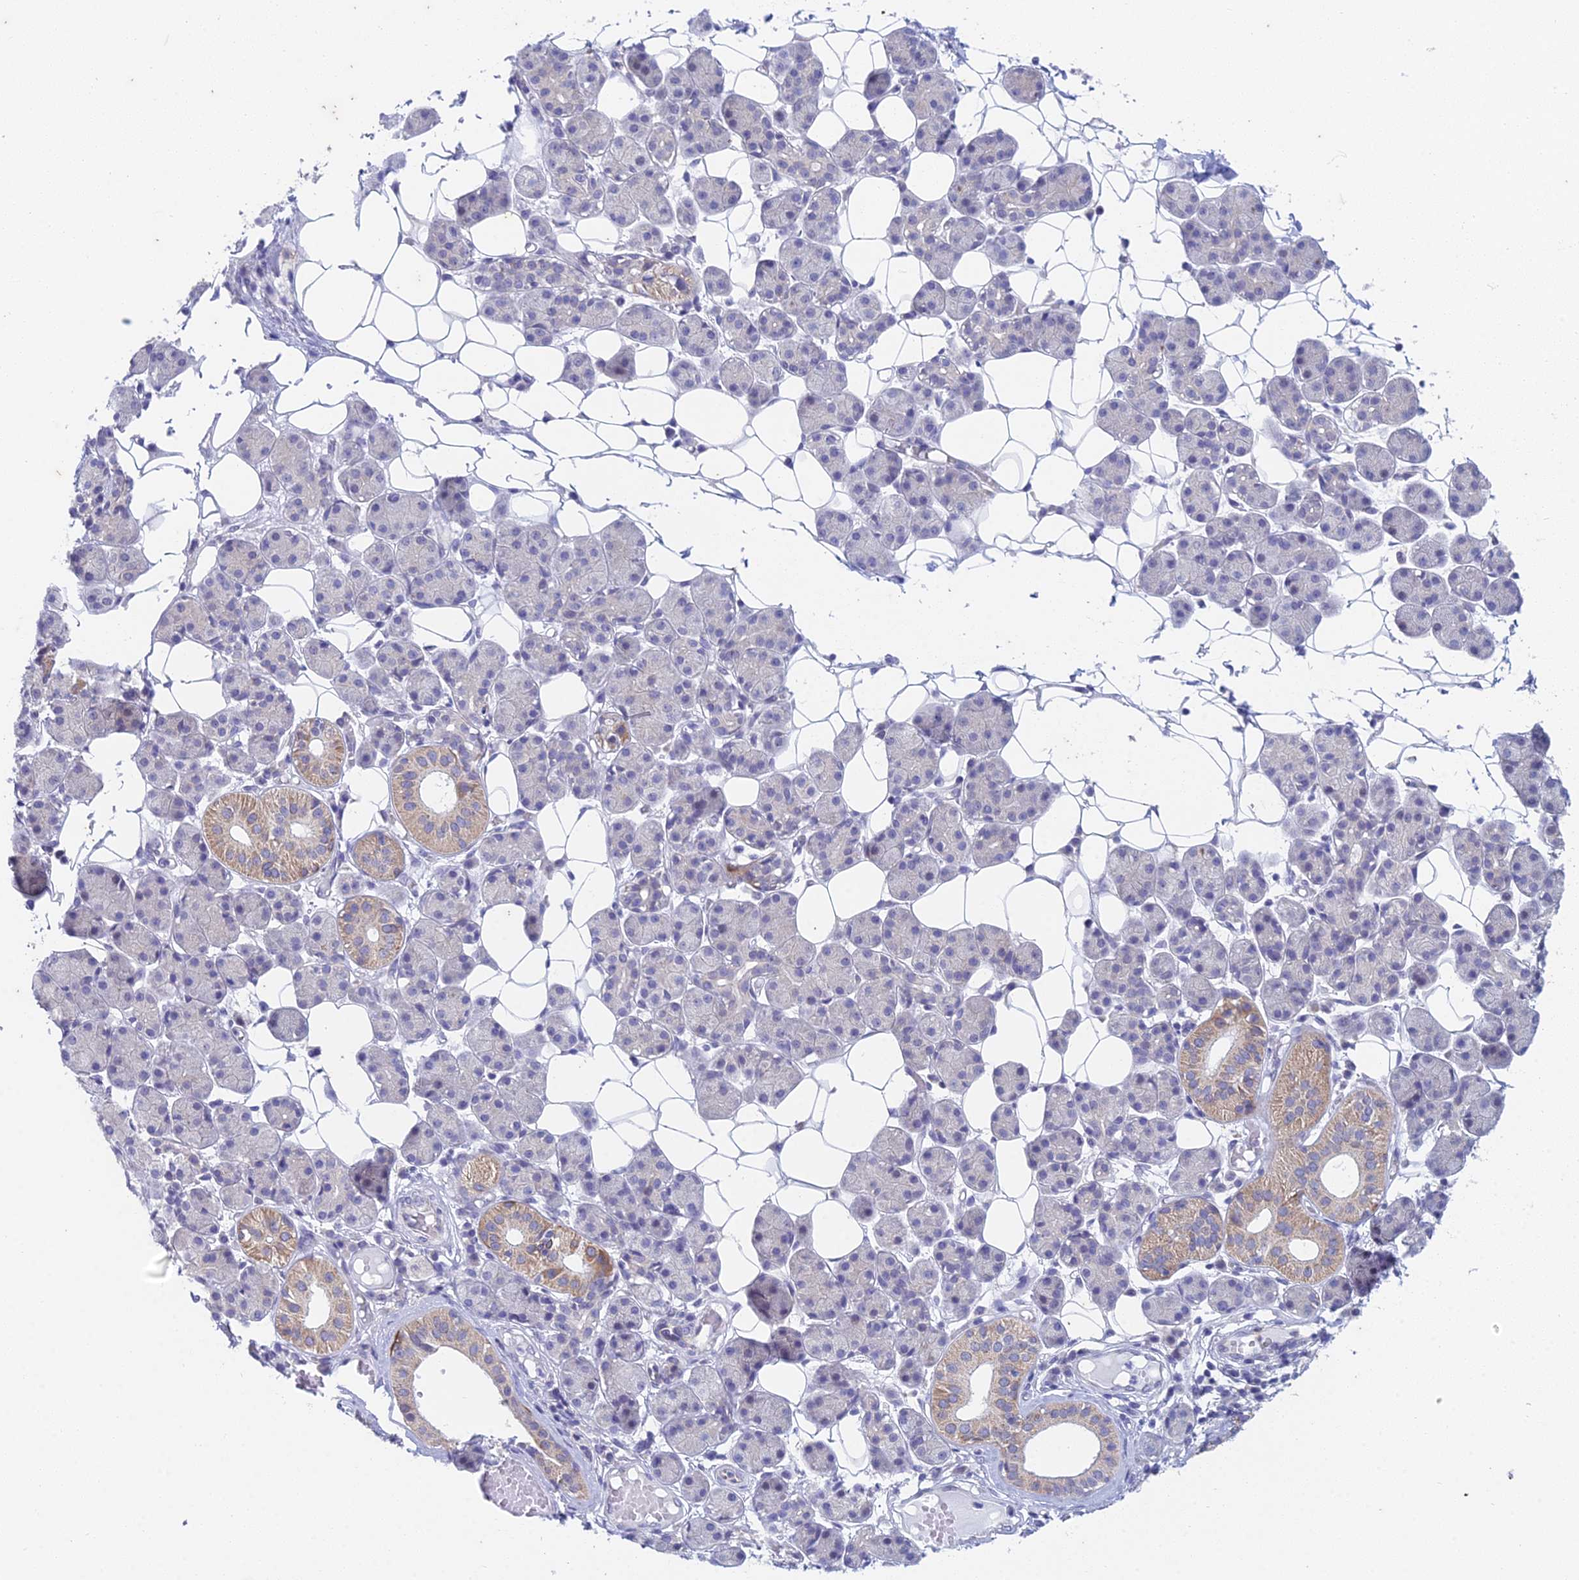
{"staining": {"intensity": "moderate", "quantity": "<25%", "location": "cytoplasmic/membranous"}, "tissue": "salivary gland", "cell_type": "Glandular cells", "image_type": "normal", "snomed": [{"axis": "morphology", "description": "Normal tissue, NOS"}, {"axis": "topography", "description": "Salivary gland"}], "caption": "Protein expression by IHC exhibits moderate cytoplasmic/membranous staining in about <25% of glandular cells in benign salivary gland. (DAB IHC with brightfield microscopy, high magnification).", "gene": "EEF2KMT", "patient": {"sex": "female", "age": 33}}